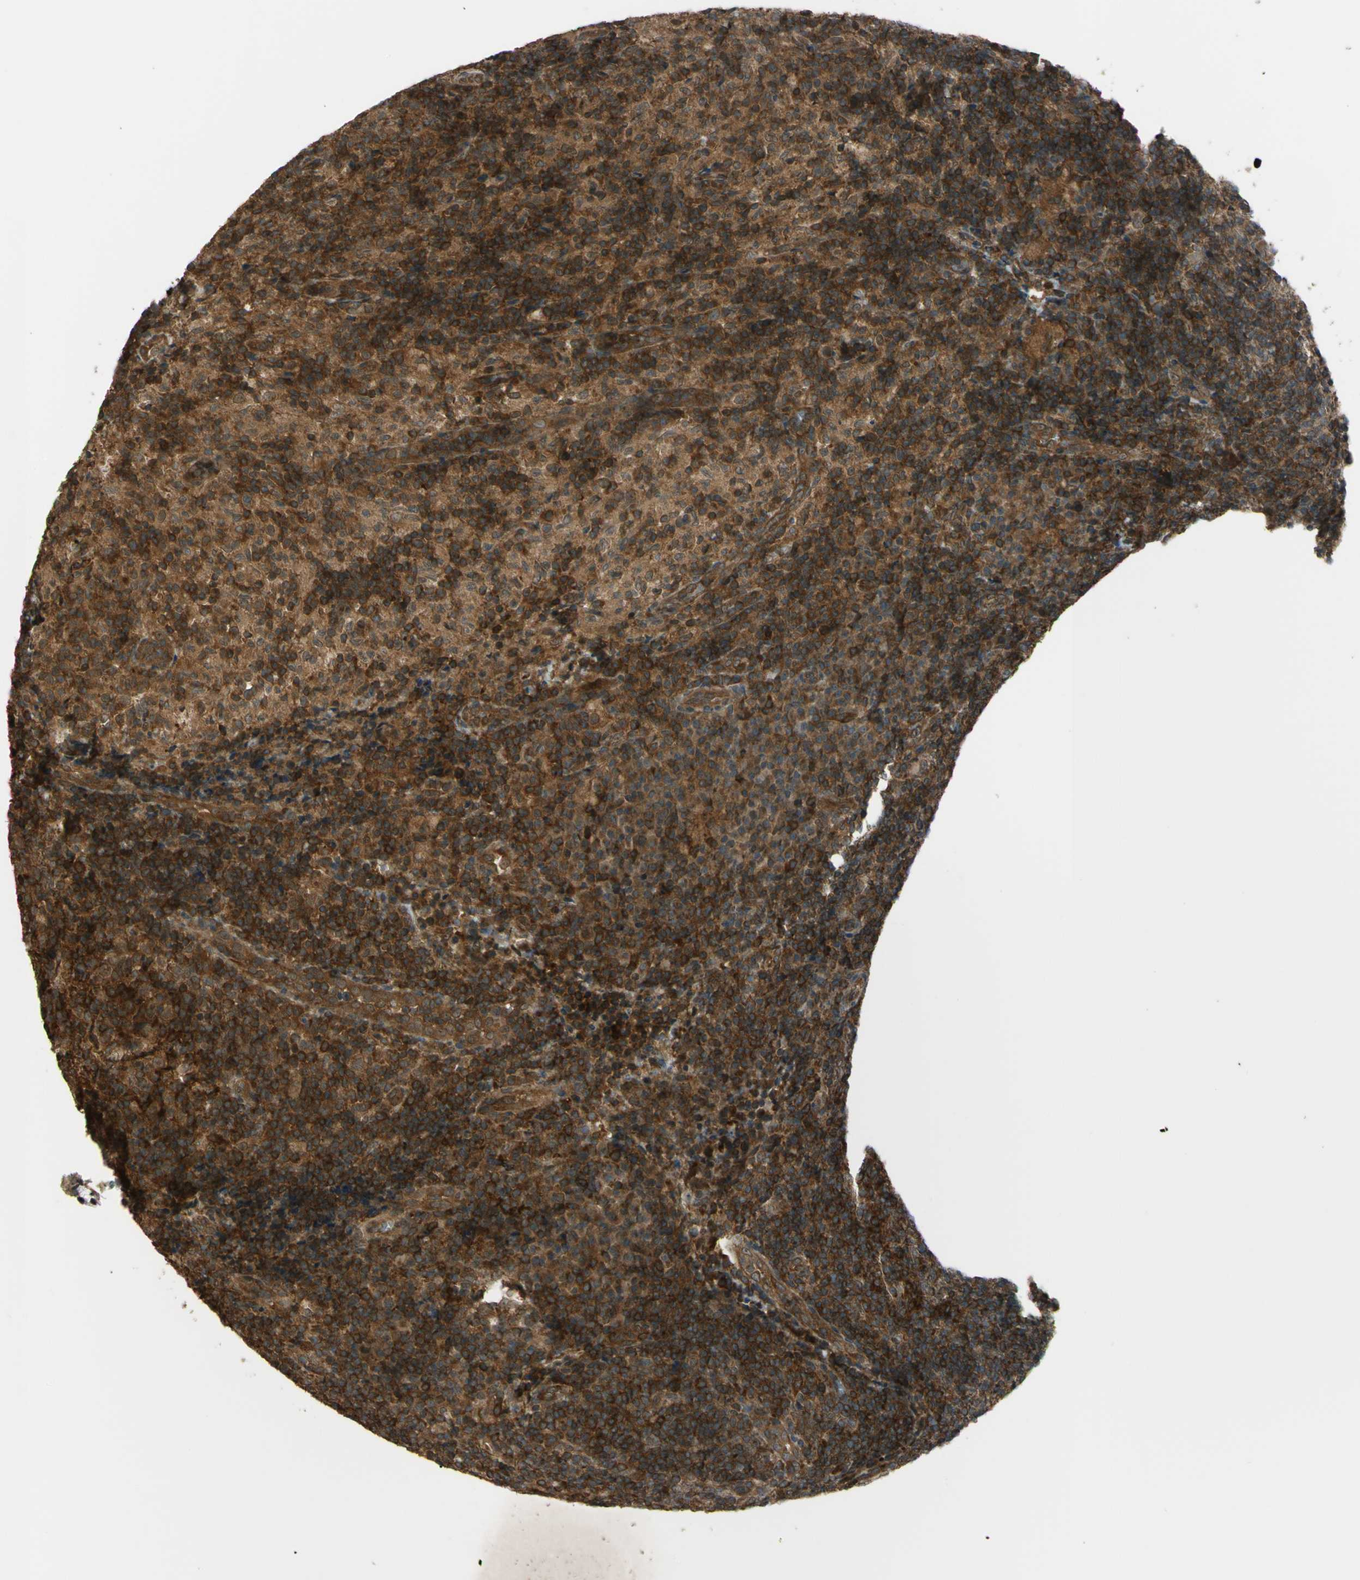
{"staining": {"intensity": "moderate", "quantity": ">75%", "location": "cytoplasmic/membranous"}, "tissue": "lymph node", "cell_type": "Germinal center cells", "image_type": "normal", "snomed": [{"axis": "morphology", "description": "Normal tissue, NOS"}, {"axis": "morphology", "description": "Inflammation, NOS"}, {"axis": "topography", "description": "Lymph node"}], "caption": "Immunohistochemical staining of normal human lymph node displays medium levels of moderate cytoplasmic/membranous staining in about >75% of germinal center cells.", "gene": "FLII", "patient": {"sex": "male", "age": 55}}